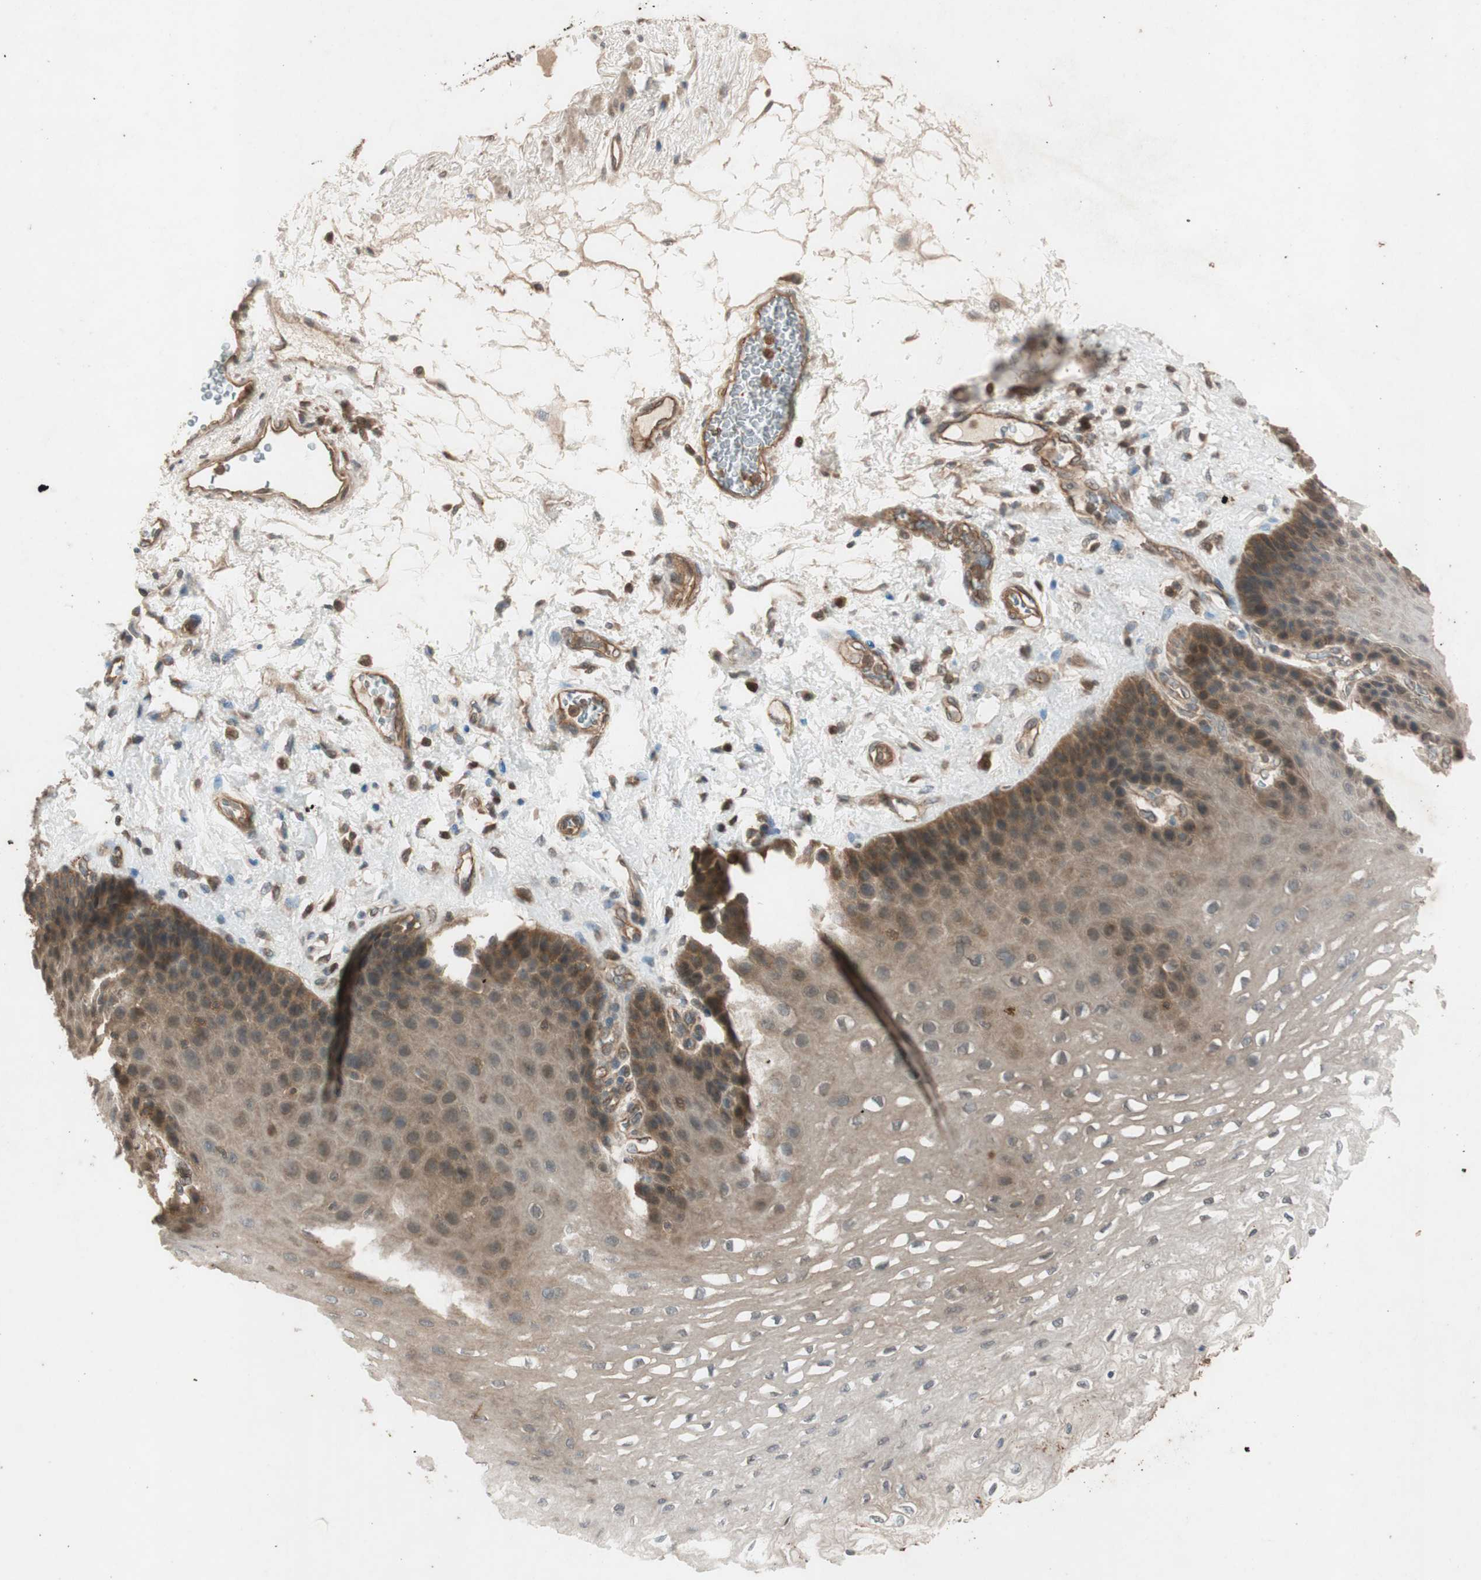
{"staining": {"intensity": "moderate", "quantity": "25%-75%", "location": "cytoplasmic/membranous"}, "tissue": "esophagus", "cell_type": "Squamous epithelial cells", "image_type": "normal", "snomed": [{"axis": "morphology", "description": "Normal tissue, NOS"}, {"axis": "topography", "description": "Esophagus"}], "caption": "An image showing moderate cytoplasmic/membranous expression in about 25%-75% of squamous epithelial cells in normal esophagus, as visualized by brown immunohistochemical staining.", "gene": "EPHA8", "patient": {"sex": "female", "age": 72}}